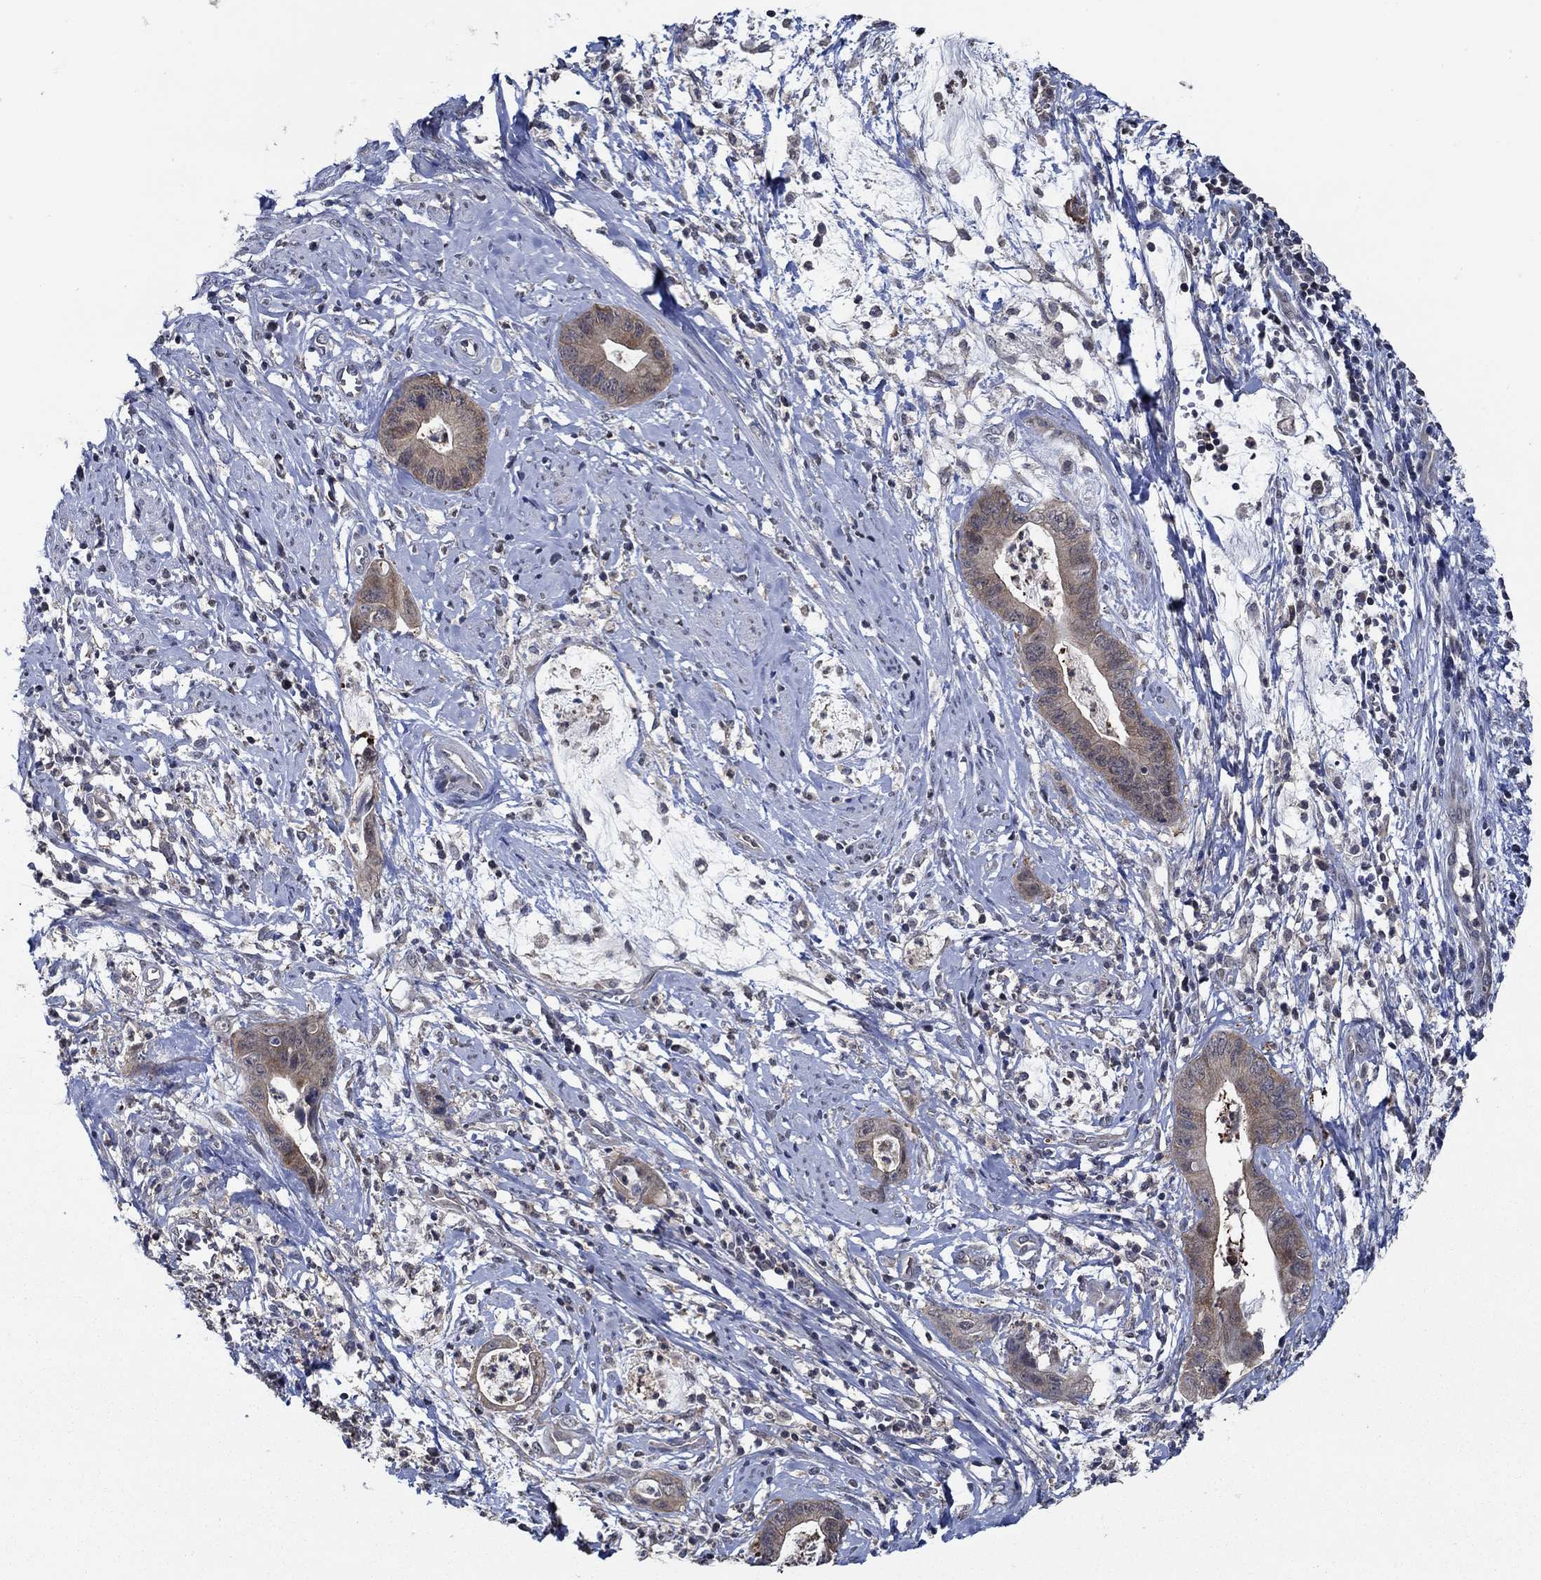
{"staining": {"intensity": "weak", "quantity": "25%-75%", "location": "cytoplasmic/membranous"}, "tissue": "cervical cancer", "cell_type": "Tumor cells", "image_type": "cancer", "snomed": [{"axis": "morphology", "description": "Adenocarcinoma, NOS"}, {"axis": "topography", "description": "Cervix"}], "caption": "Protein staining reveals weak cytoplasmic/membranous positivity in about 25%-75% of tumor cells in adenocarcinoma (cervical).", "gene": "DACT1", "patient": {"sex": "female", "age": 44}}